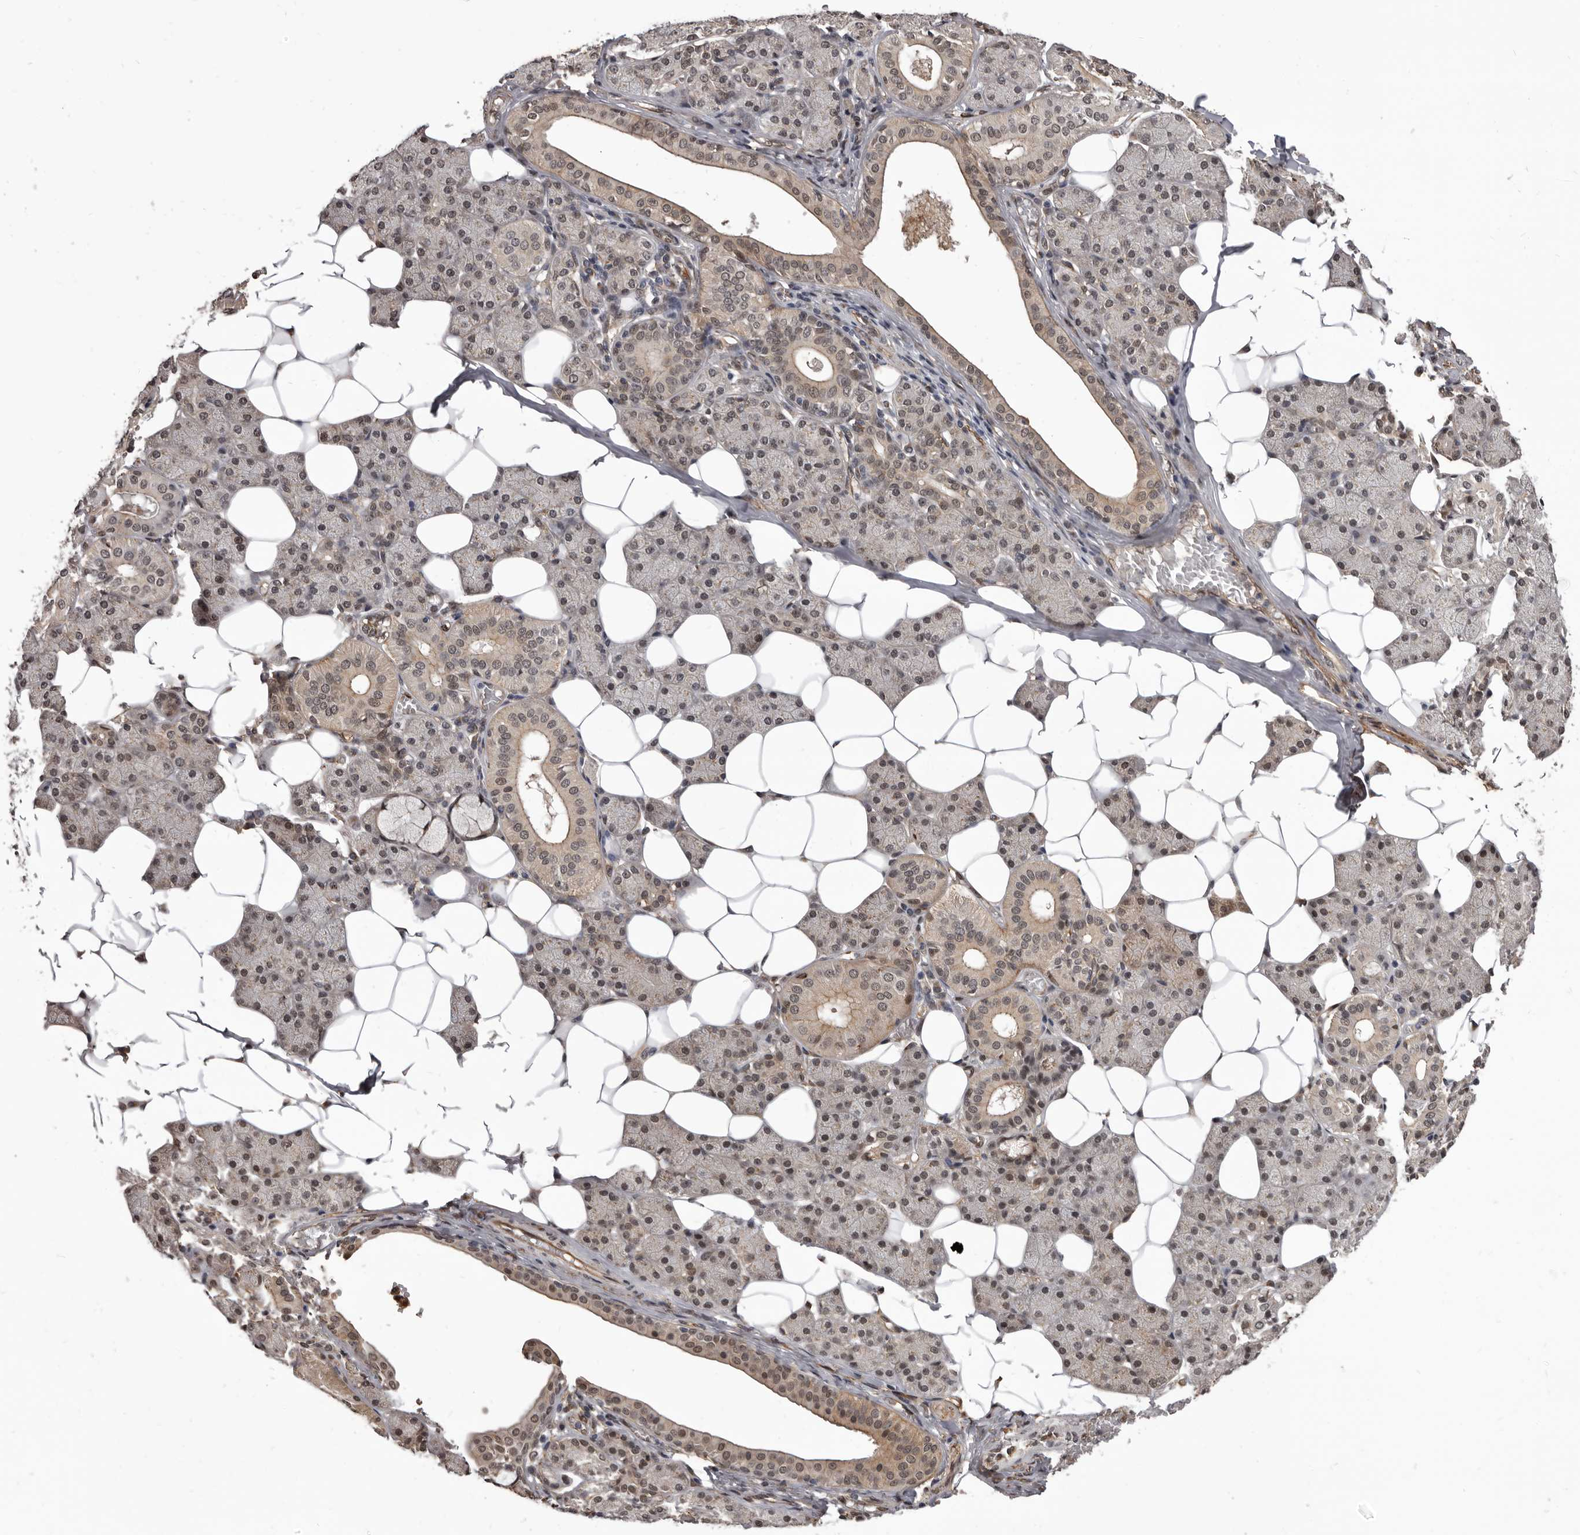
{"staining": {"intensity": "moderate", "quantity": "25%-75%", "location": "cytoplasmic/membranous,nuclear"}, "tissue": "salivary gland", "cell_type": "Glandular cells", "image_type": "normal", "snomed": [{"axis": "morphology", "description": "Normal tissue, NOS"}, {"axis": "topography", "description": "Salivary gland"}], "caption": "Glandular cells display moderate cytoplasmic/membranous,nuclear expression in about 25%-75% of cells in normal salivary gland. Using DAB (brown) and hematoxylin (blue) stains, captured at high magnification using brightfield microscopy.", "gene": "ADAMTS20", "patient": {"sex": "female", "age": 33}}